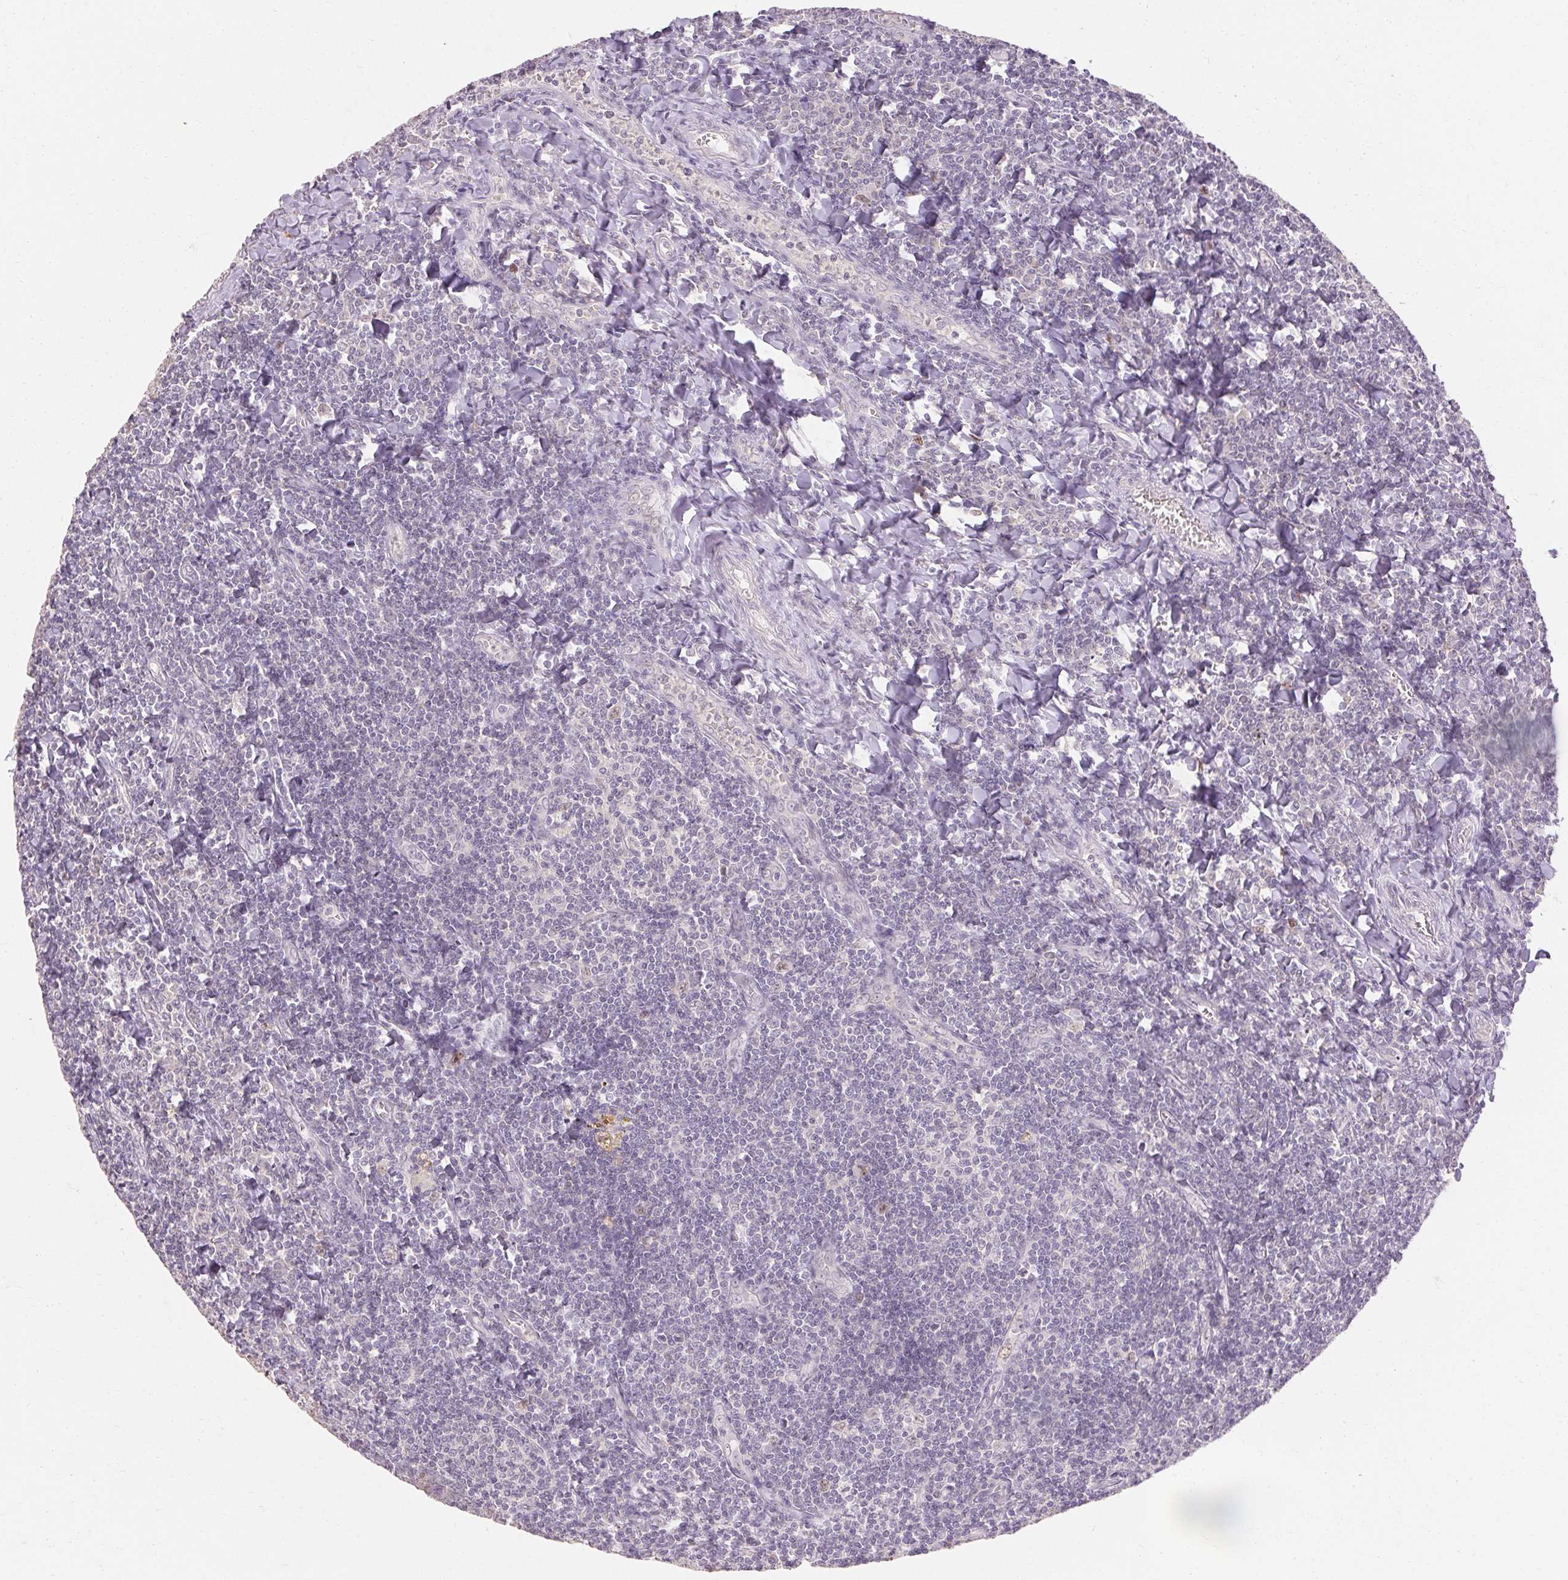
{"staining": {"intensity": "moderate", "quantity": "<25%", "location": "nuclear"}, "tissue": "tonsil", "cell_type": "Germinal center cells", "image_type": "normal", "snomed": [{"axis": "morphology", "description": "Normal tissue, NOS"}, {"axis": "morphology", "description": "Inflammation, NOS"}, {"axis": "topography", "description": "Tonsil"}], "caption": "Immunohistochemistry photomicrograph of benign human tonsil stained for a protein (brown), which reveals low levels of moderate nuclear staining in about <25% of germinal center cells.", "gene": "SKP2", "patient": {"sex": "female", "age": 31}}